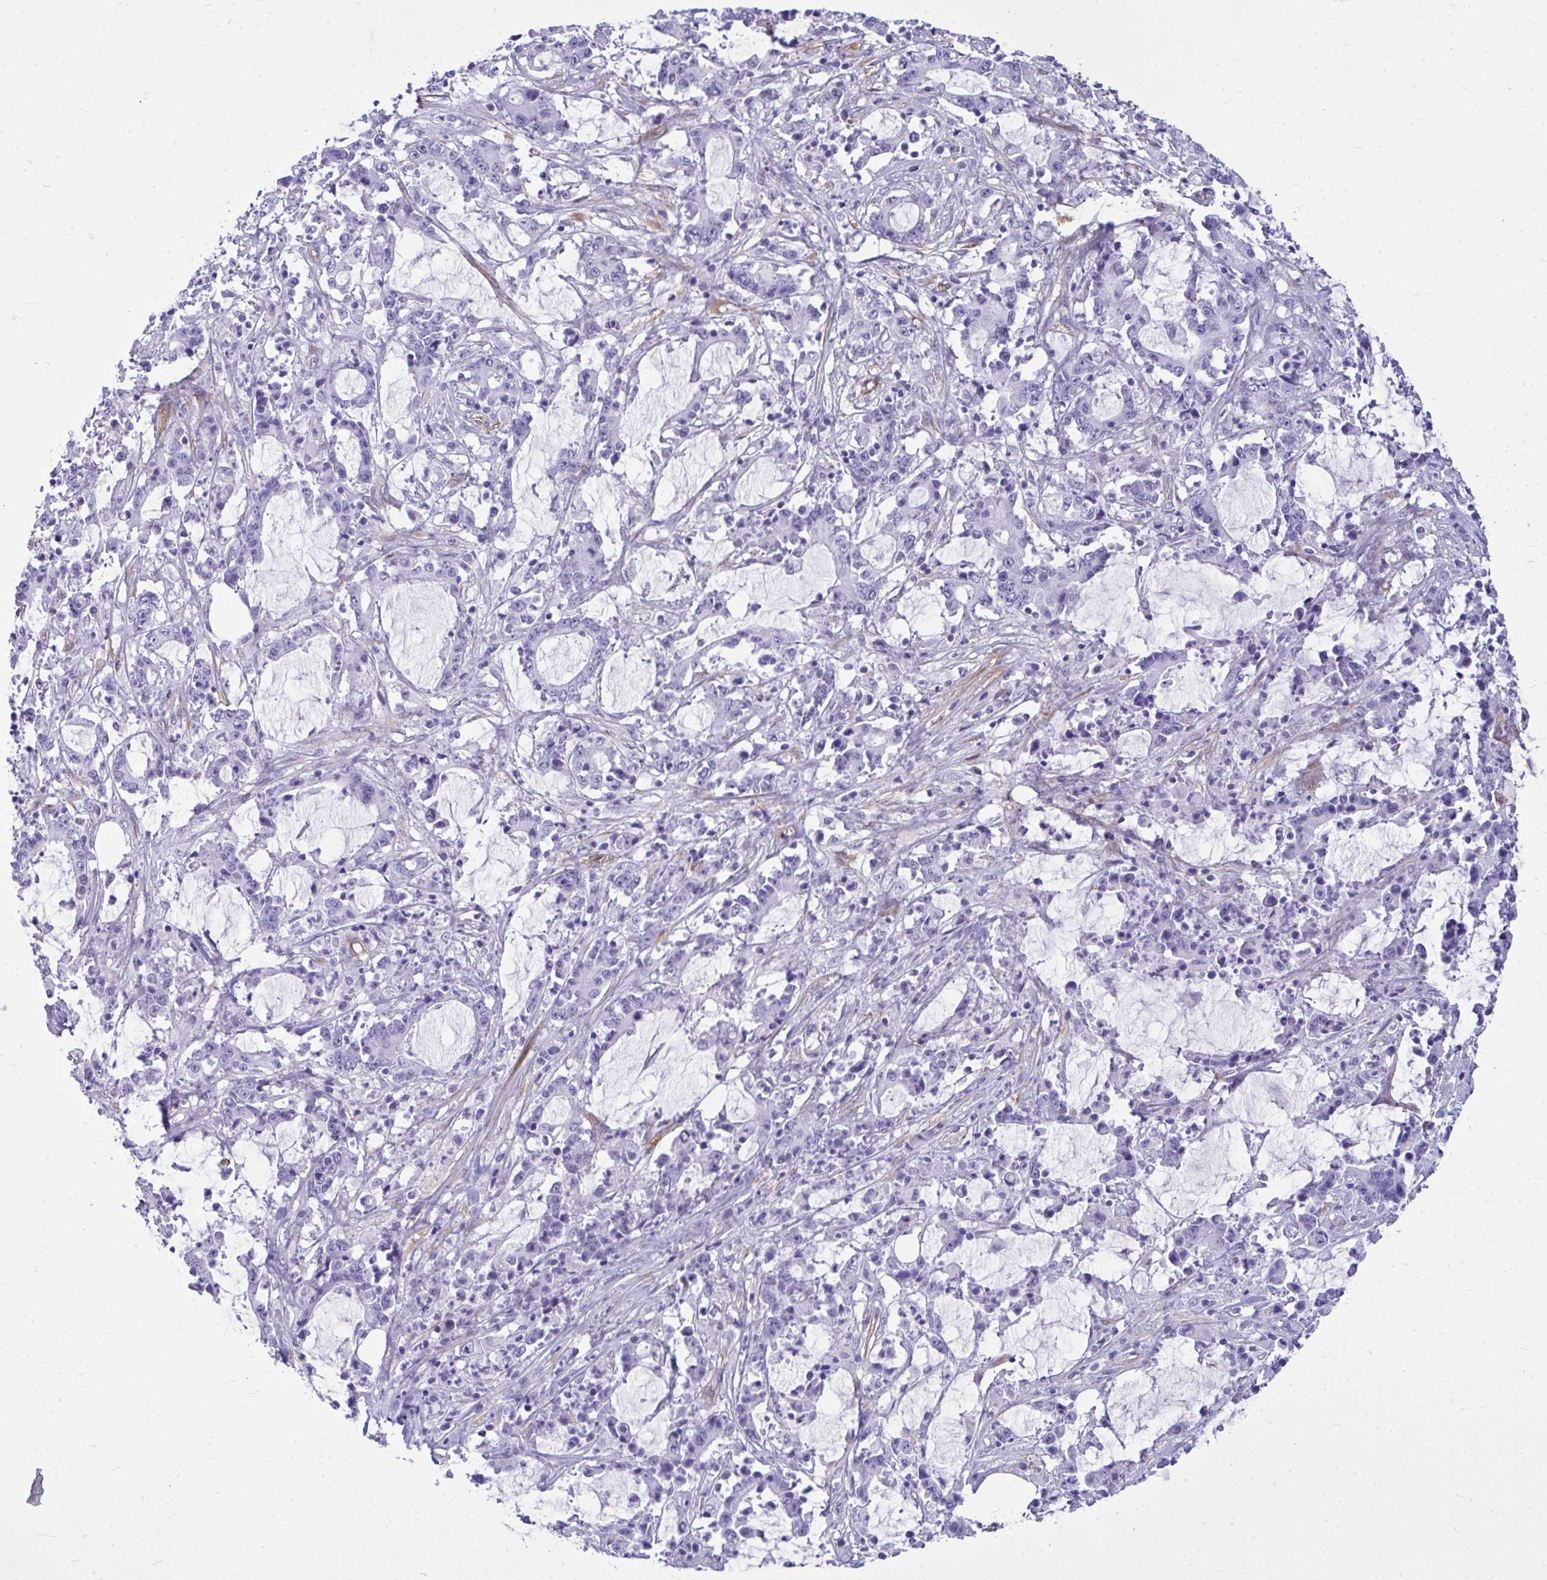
{"staining": {"intensity": "negative", "quantity": "none", "location": "none"}, "tissue": "stomach cancer", "cell_type": "Tumor cells", "image_type": "cancer", "snomed": [{"axis": "morphology", "description": "Adenocarcinoma, NOS"}, {"axis": "topography", "description": "Stomach, upper"}], "caption": "High magnification brightfield microscopy of stomach adenocarcinoma stained with DAB (3,3'-diaminobenzidine) (brown) and counterstained with hematoxylin (blue): tumor cells show no significant staining. Nuclei are stained in blue.", "gene": "LIMS2", "patient": {"sex": "male", "age": 68}}